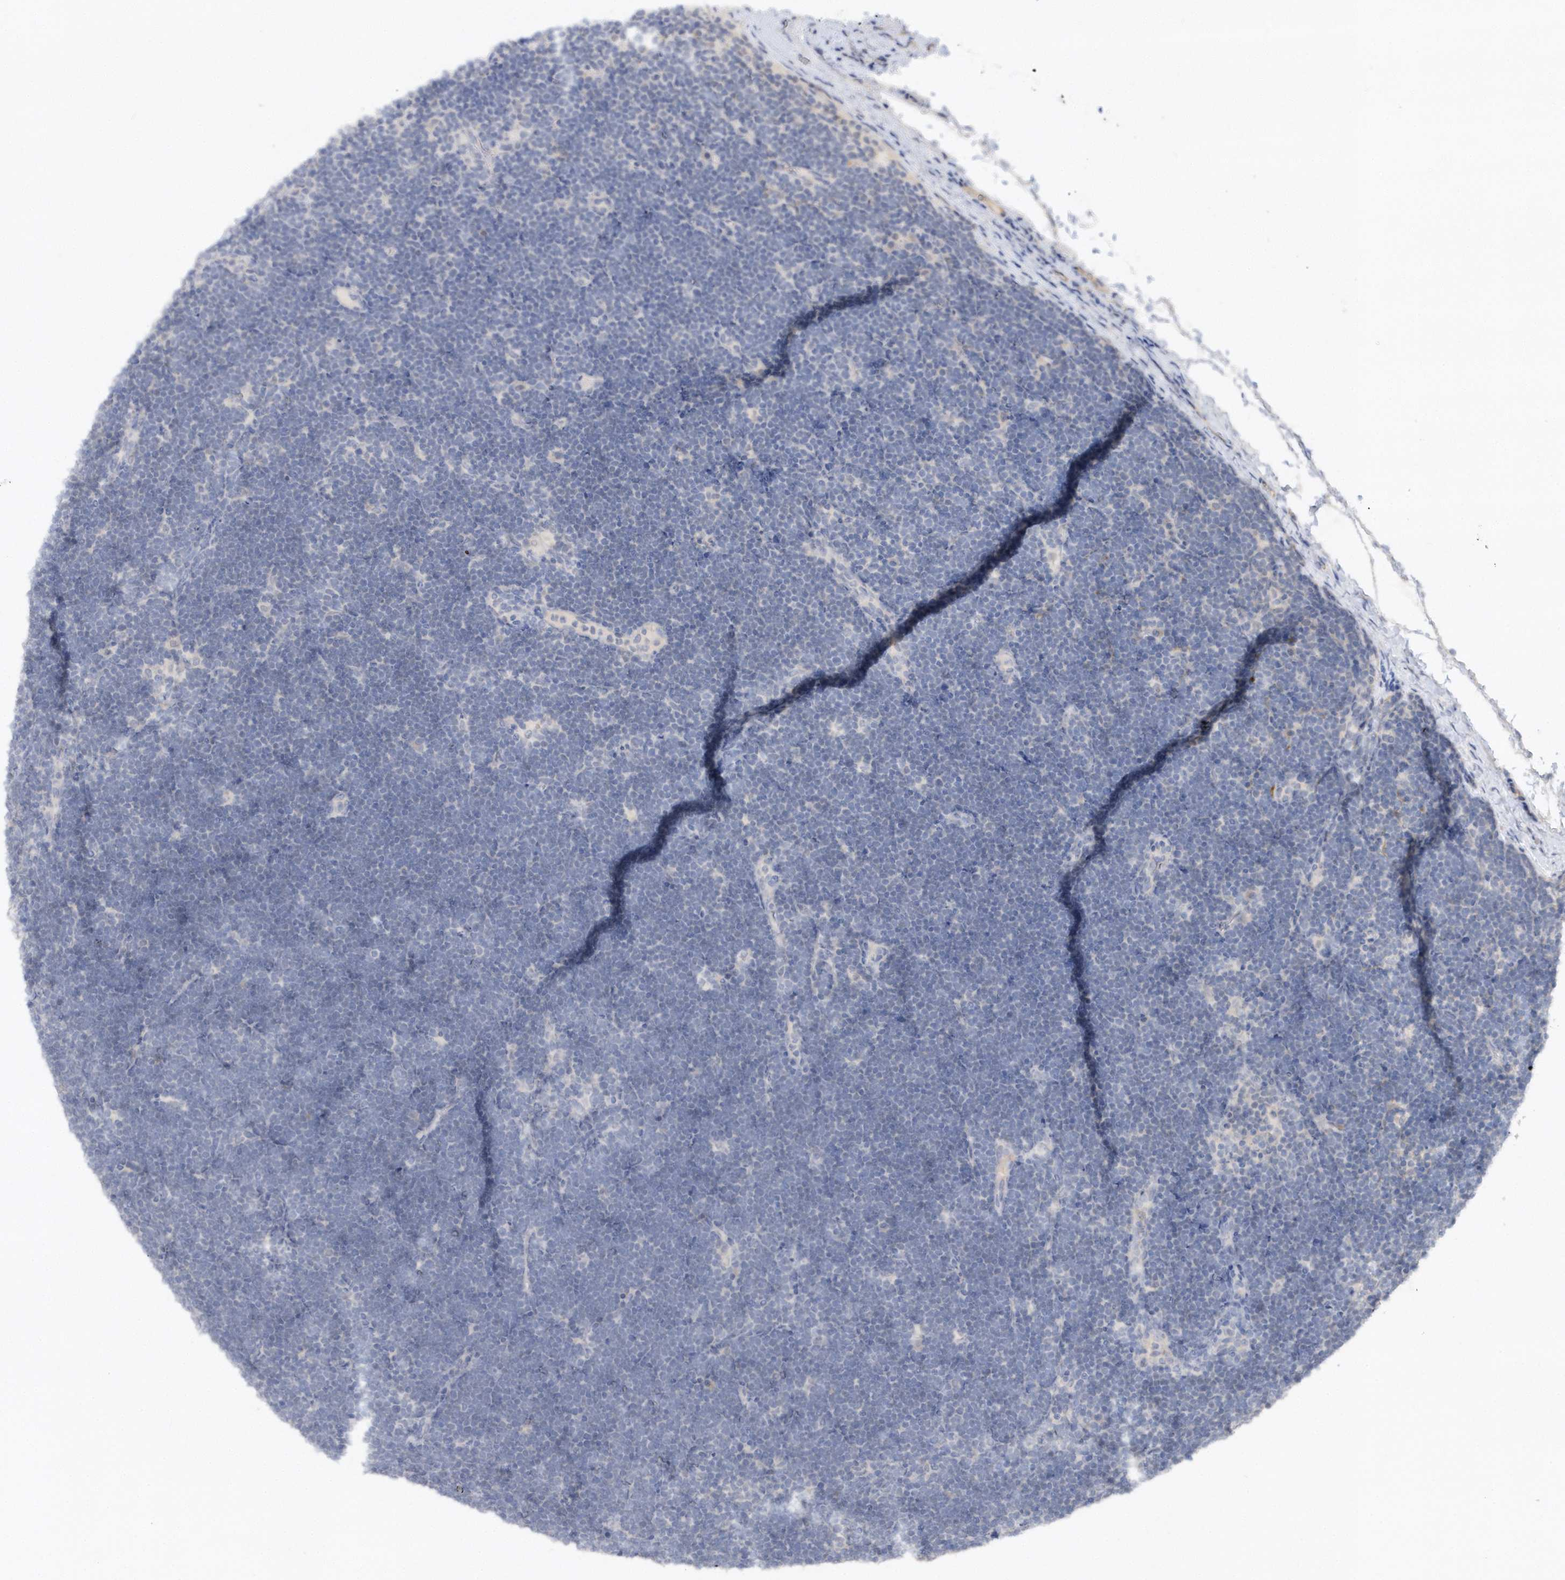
{"staining": {"intensity": "negative", "quantity": "none", "location": "none"}, "tissue": "lymphoma", "cell_type": "Tumor cells", "image_type": "cancer", "snomed": [{"axis": "morphology", "description": "Malignant lymphoma, non-Hodgkin's type, High grade"}, {"axis": "topography", "description": "Lymph node"}], "caption": "Immunohistochemistry (IHC) of human lymphoma reveals no positivity in tumor cells.", "gene": "RPE", "patient": {"sex": "male", "age": 13}}